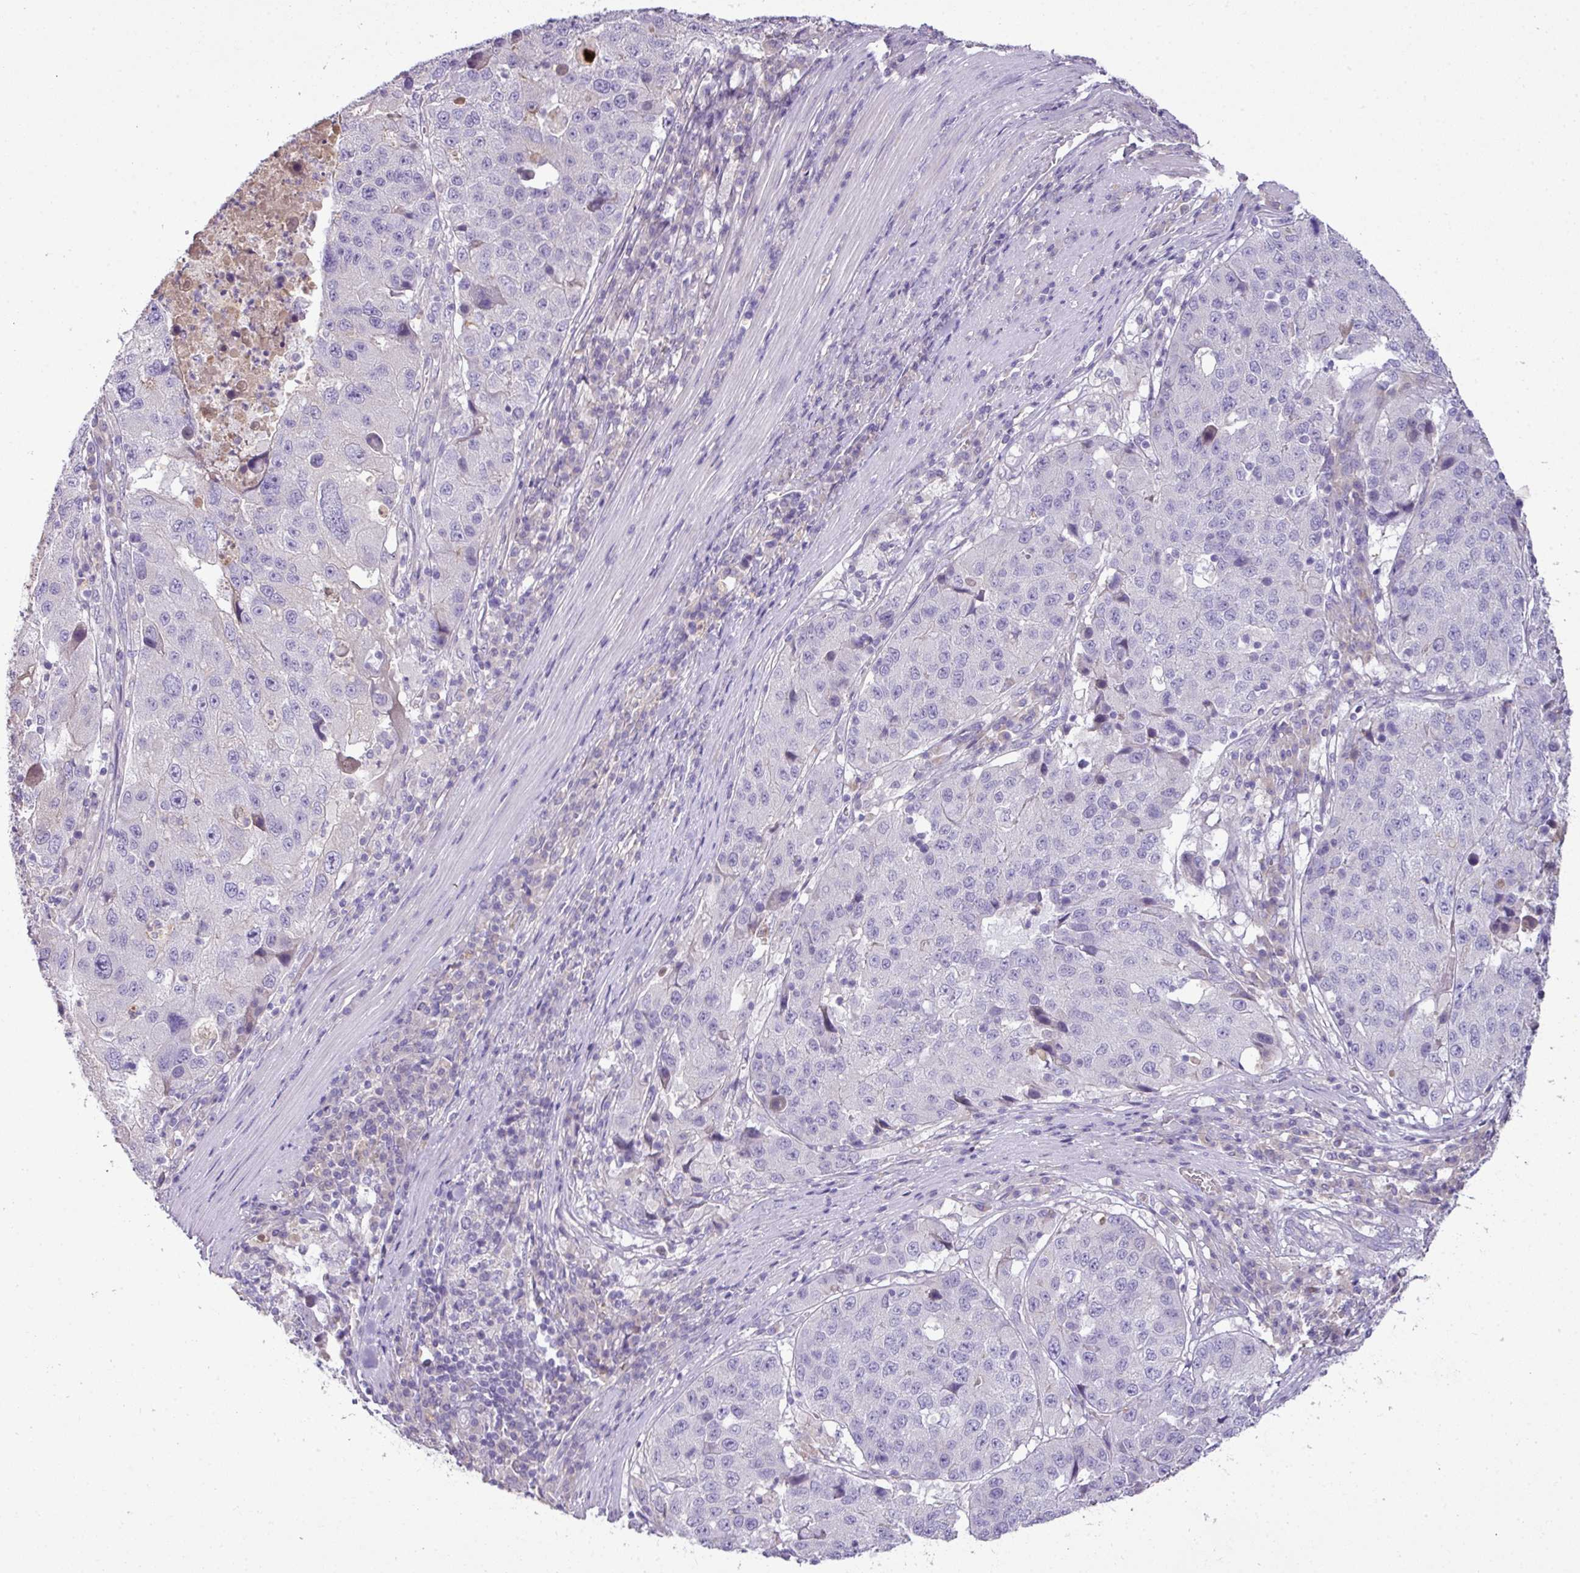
{"staining": {"intensity": "negative", "quantity": "none", "location": "none"}, "tissue": "stomach cancer", "cell_type": "Tumor cells", "image_type": "cancer", "snomed": [{"axis": "morphology", "description": "Adenocarcinoma, NOS"}, {"axis": "topography", "description": "Stomach"}], "caption": "High power microscopy image of an immunohistochemistry (IHC) image of stomach cancer (adenocarcinoma), revealing no significant positivity in tumor cells.", "gene": "OR6C6", "patient": {"sex": "male", "age": 71}}